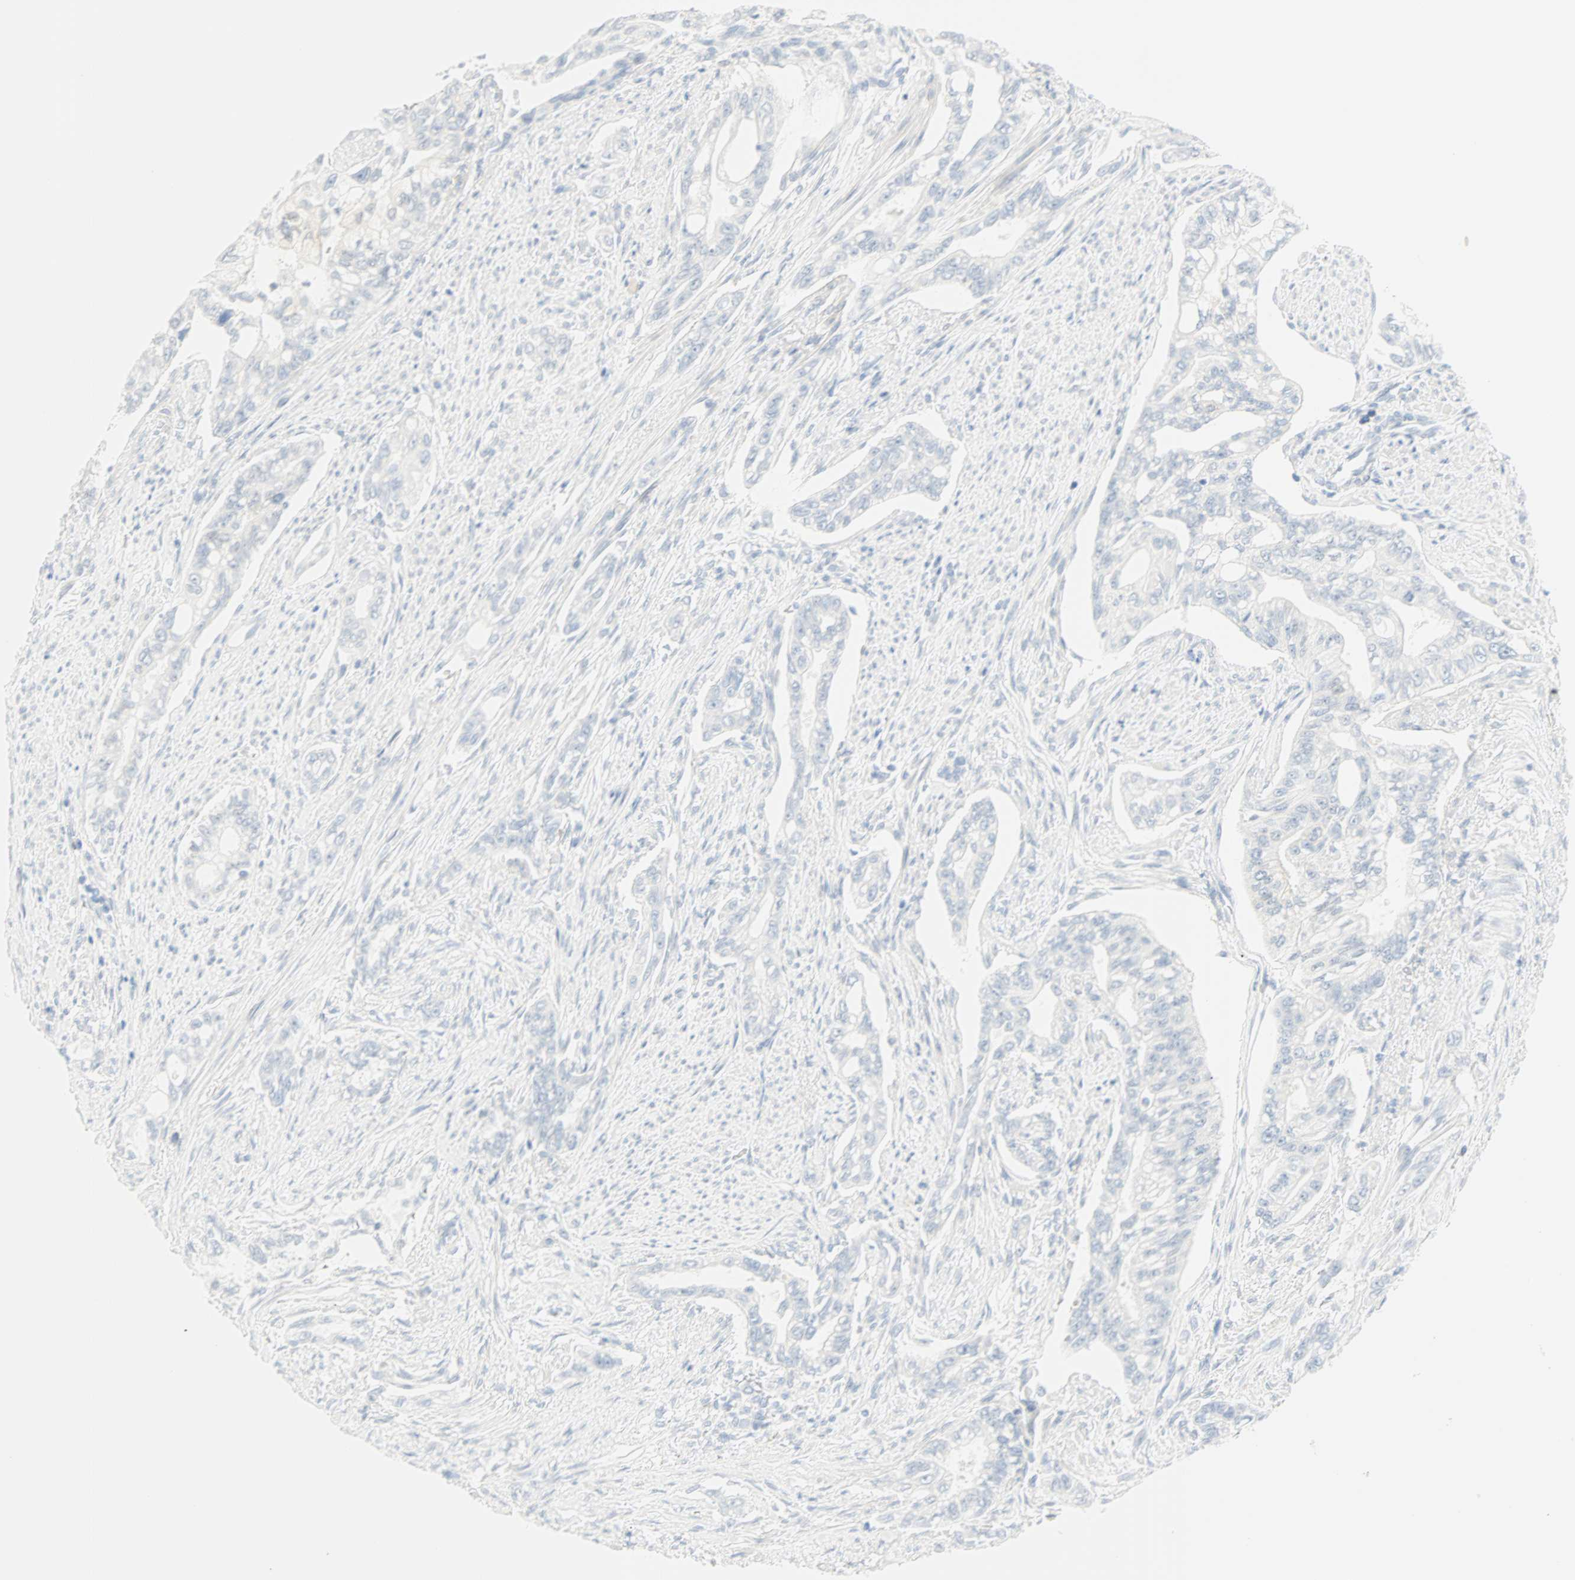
{"staining": {"intensity": "negative", "quantity": "none", "location": "none"}, "tissue": "pancreatic cancer", "cell_type": "Tumor cells", "image_type": "cancer", "snomed": [{"axis": "morphology", "description": "Normal tissue, NOS"}, {"axis": "topography", "description": "Pancreas"}], "caption": "Pancreatic cancer was stained to show a protein in brown. There is no significant positivity in tumor cells. Nuclei are stained in blue.", "gene": "SELENBP1", "patient": {"sex": "male", "age": 42}}